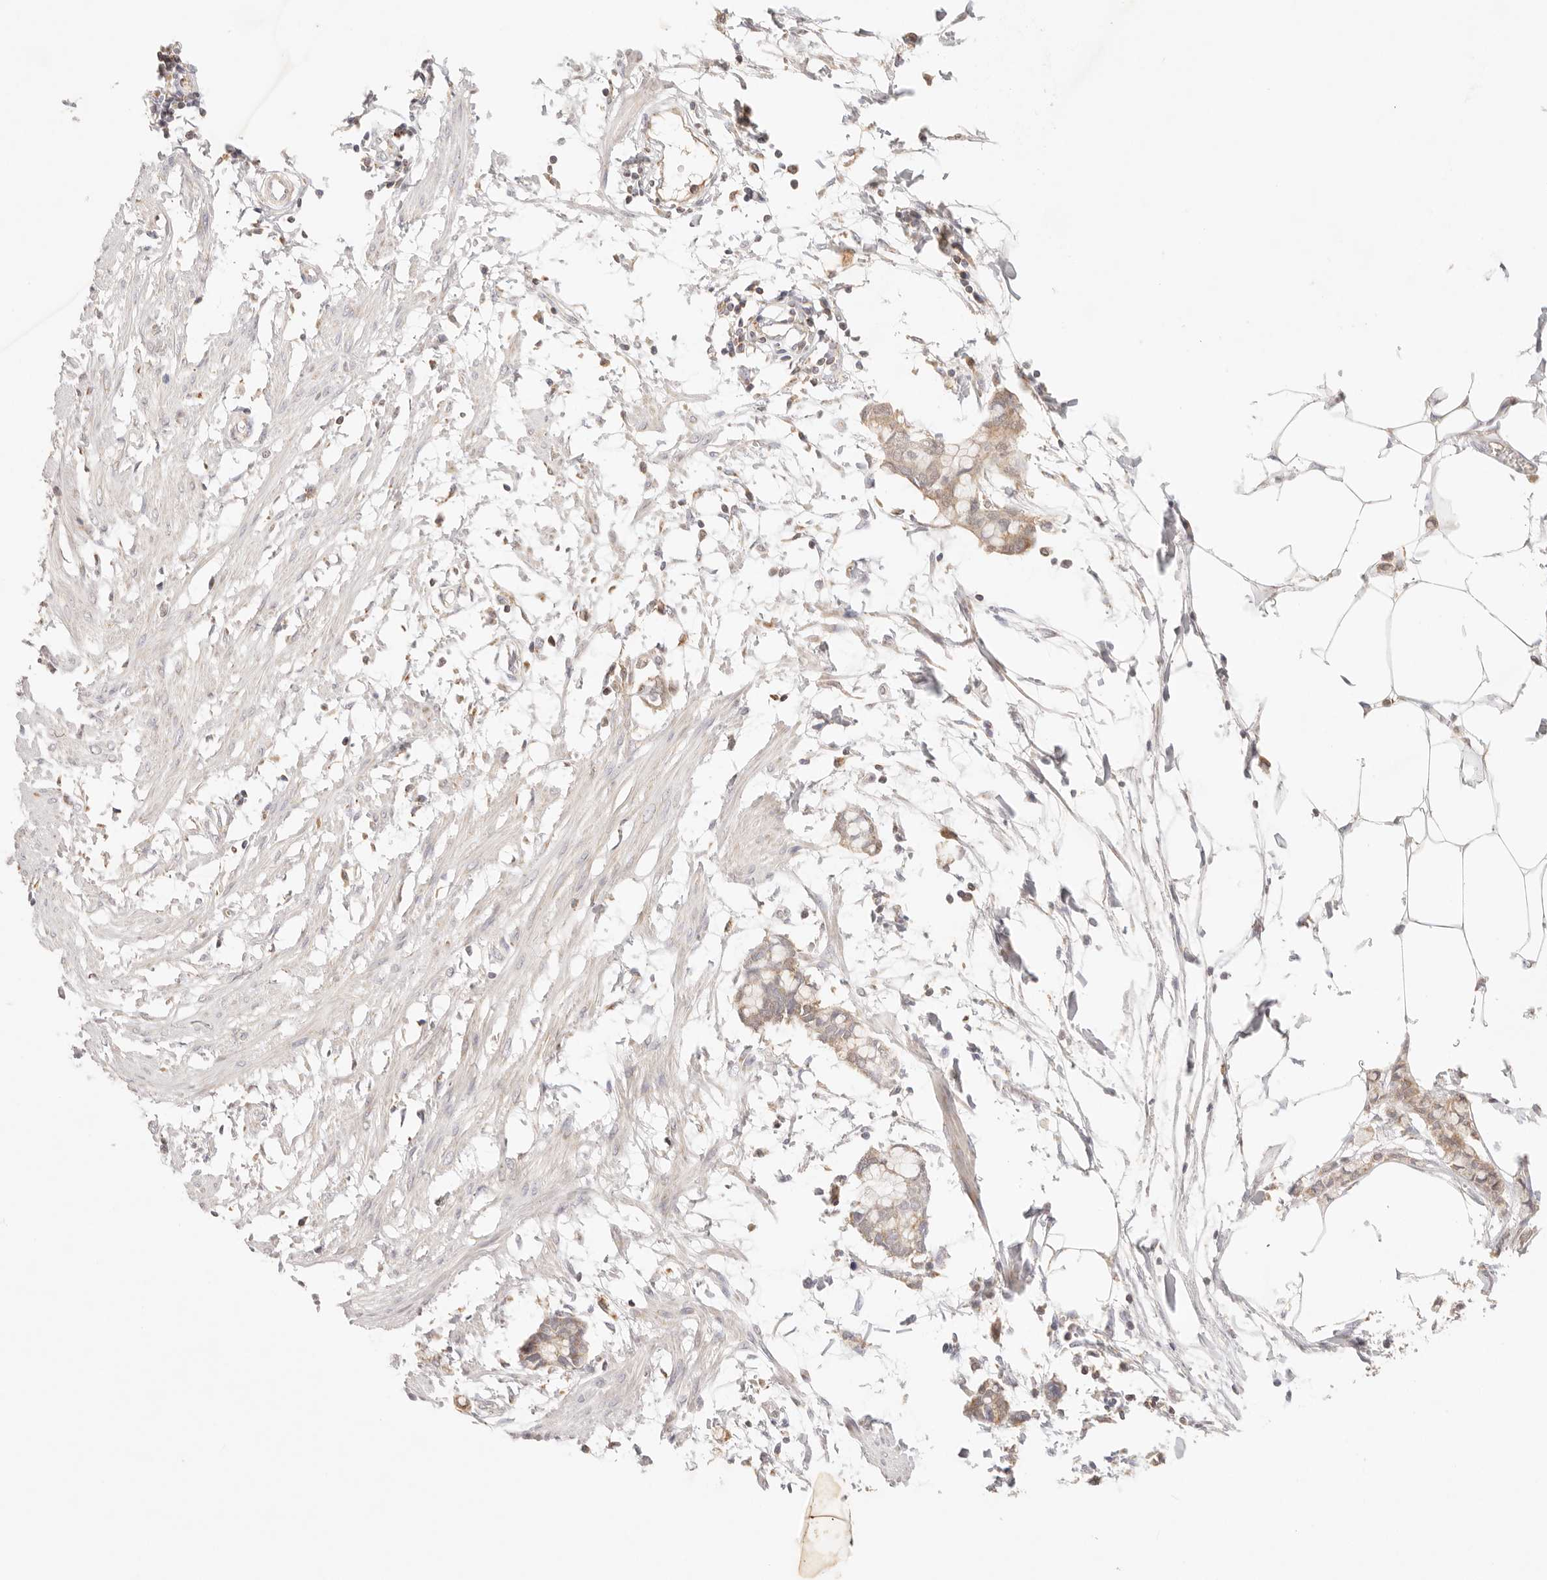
{"staining": {"intensity": "weak", "quantity": "<25%", "location": "cytoplasmic/membranous"}, "tissue": "smooth muscle", "cell_type": "Smooth muscle cells", "image_type": "normal", "snomed": [{"axis": "morphology", "description": "Normal tissue, NOS"}, {"axis": "morphology", "description": "Adenocarcinoma, NOS"}, {"axis": "topography", "description": "Smooth muscle"}, {"axis": "topography", "description": "Colon"}], "caption": "Smooth muscle was stained to show a protein in brown. There is no significant staining in smooth muscle cells. (Immunohistochemistry, brightfield microscopy, high magnification).", "gene": "COA6", "patient": {"sex": "male", "age": 14}}